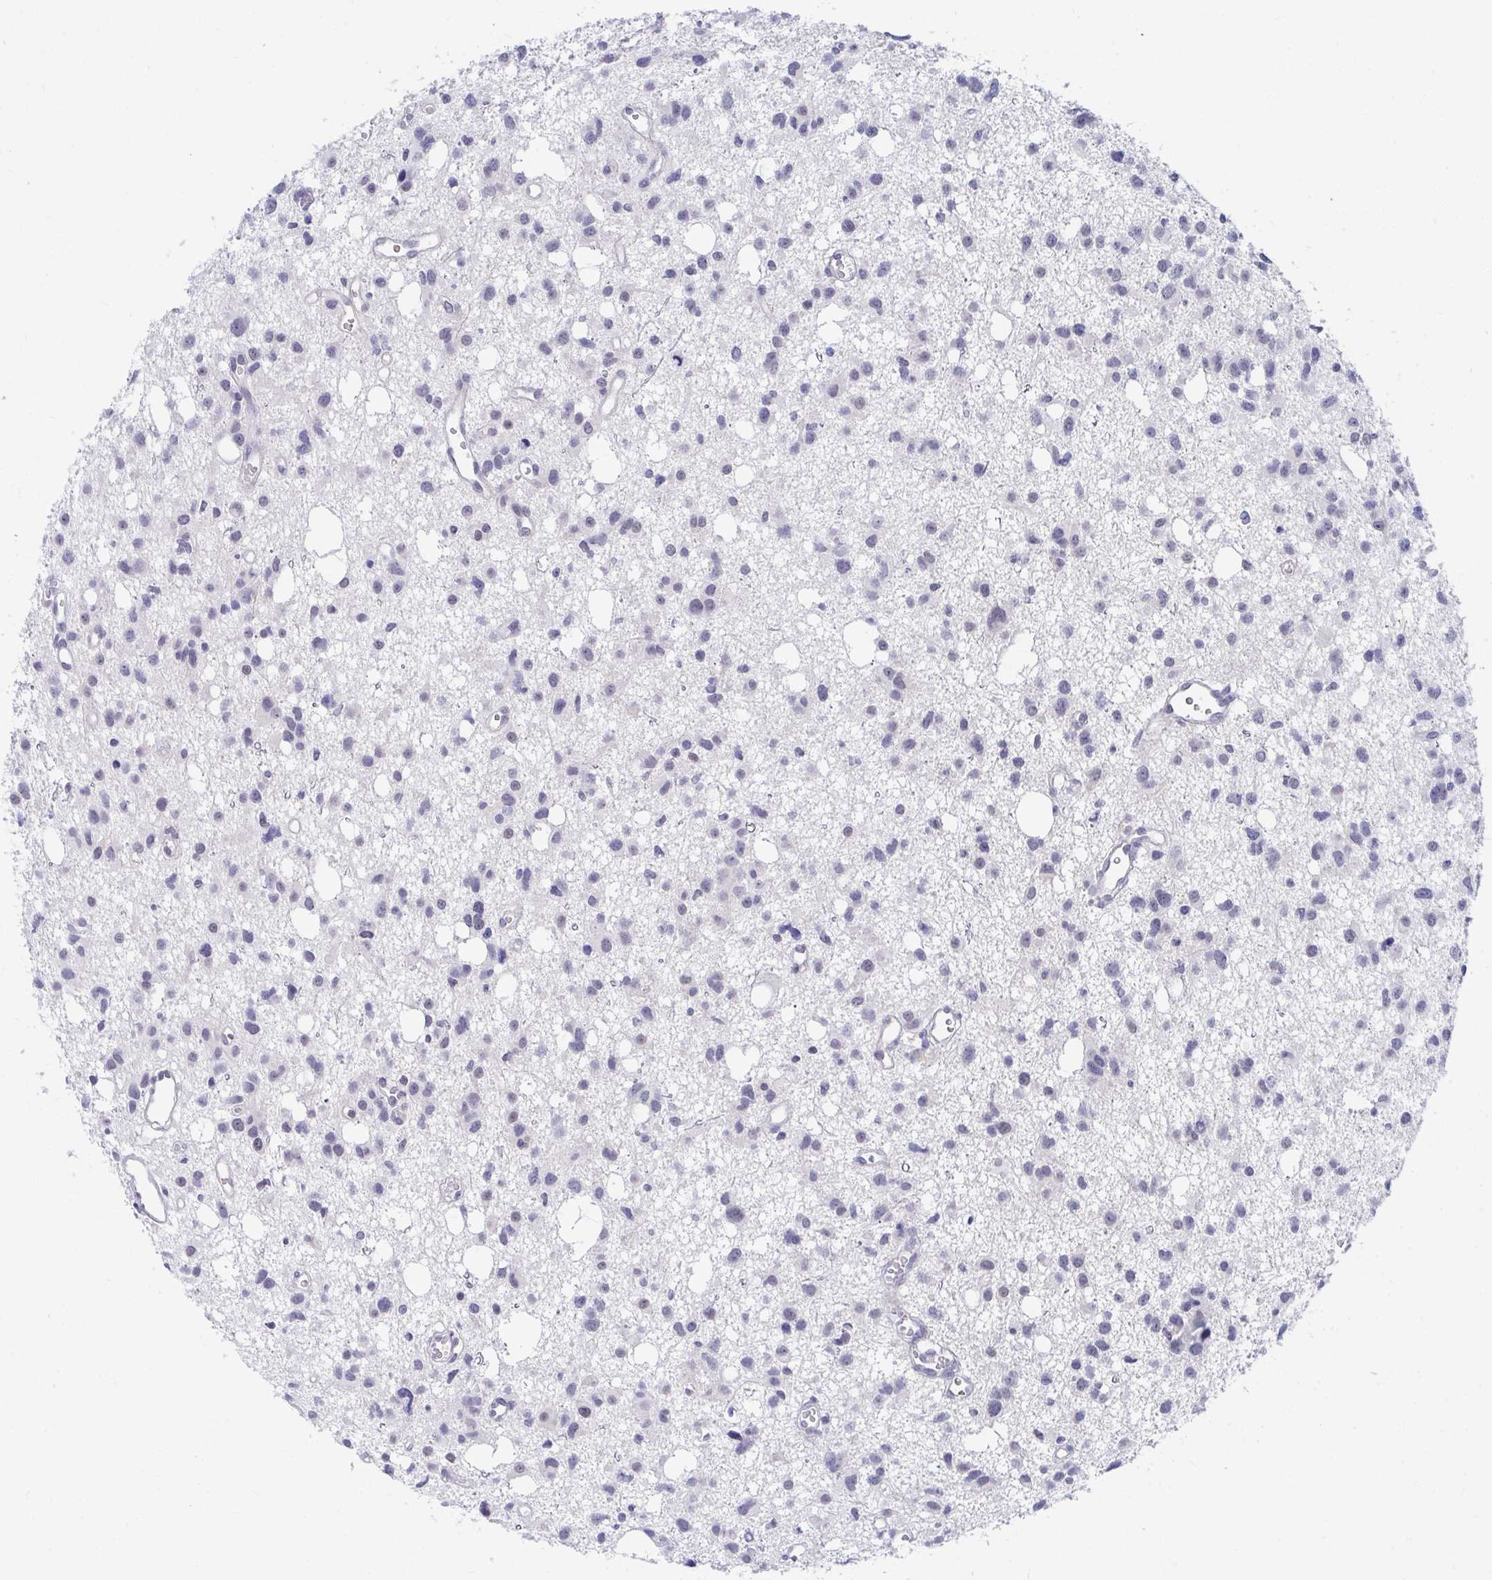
{"staining": {"intensity": "negative", "quantity": "none", "location": "none"}, "tissue": "glioma", "cell_type": "Tumor cells", "image_type": "cancer", "snomed": [{"axis": "morphology", "description": "Glioma, malignant, High grade"}, {"axis": "topography", "description": "Brain"}], "caption": "DAB immunohistochemical staining of human glioma shows no significant positivity in tumor cells.", "gene": "DAOA", "patient": {"sex": "male", "age": 23}}